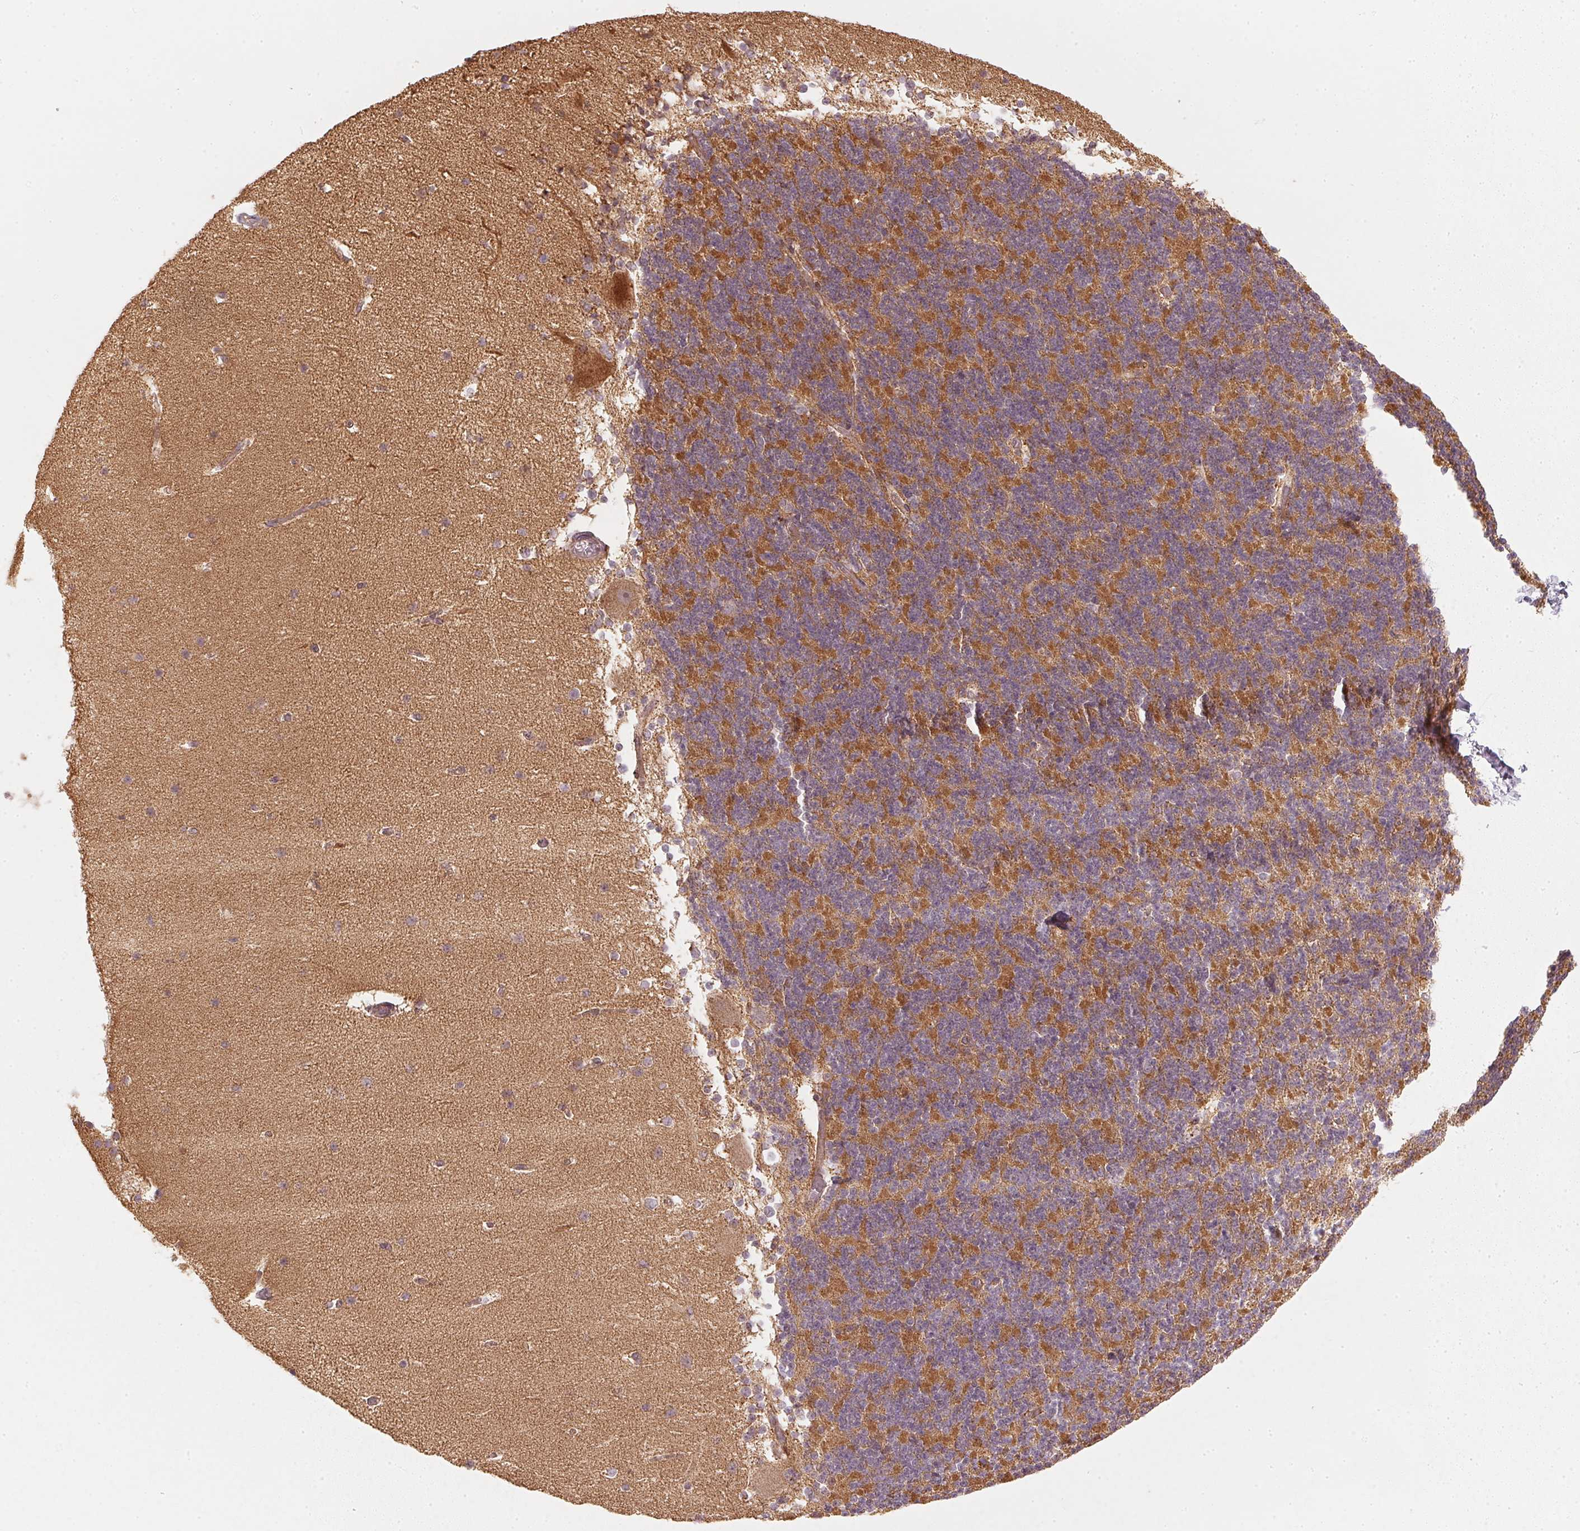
{"staining": {"intensity": "moderate", "quantity": "25%-75%", "location": "cytoplasmic/membranous"}, "tissue": "cerebellum", "cell_type": "Cells in granular layer", "image_type": "normal", "snomed": [{"axis": "morphology", "description": "Normal tissue, NOS"}, {"axis": "topography", "description": "Cerebellum"}], "caption": "Approximately 25%-75% of cells in granular layer in unremarkable human cerebellum reveal moderate cytoplasmic/membranous protein staining as visualized by brown immunohistochemical staining.", "gene": "NADK2", "patient": {"sex": "female", "age": 19}}